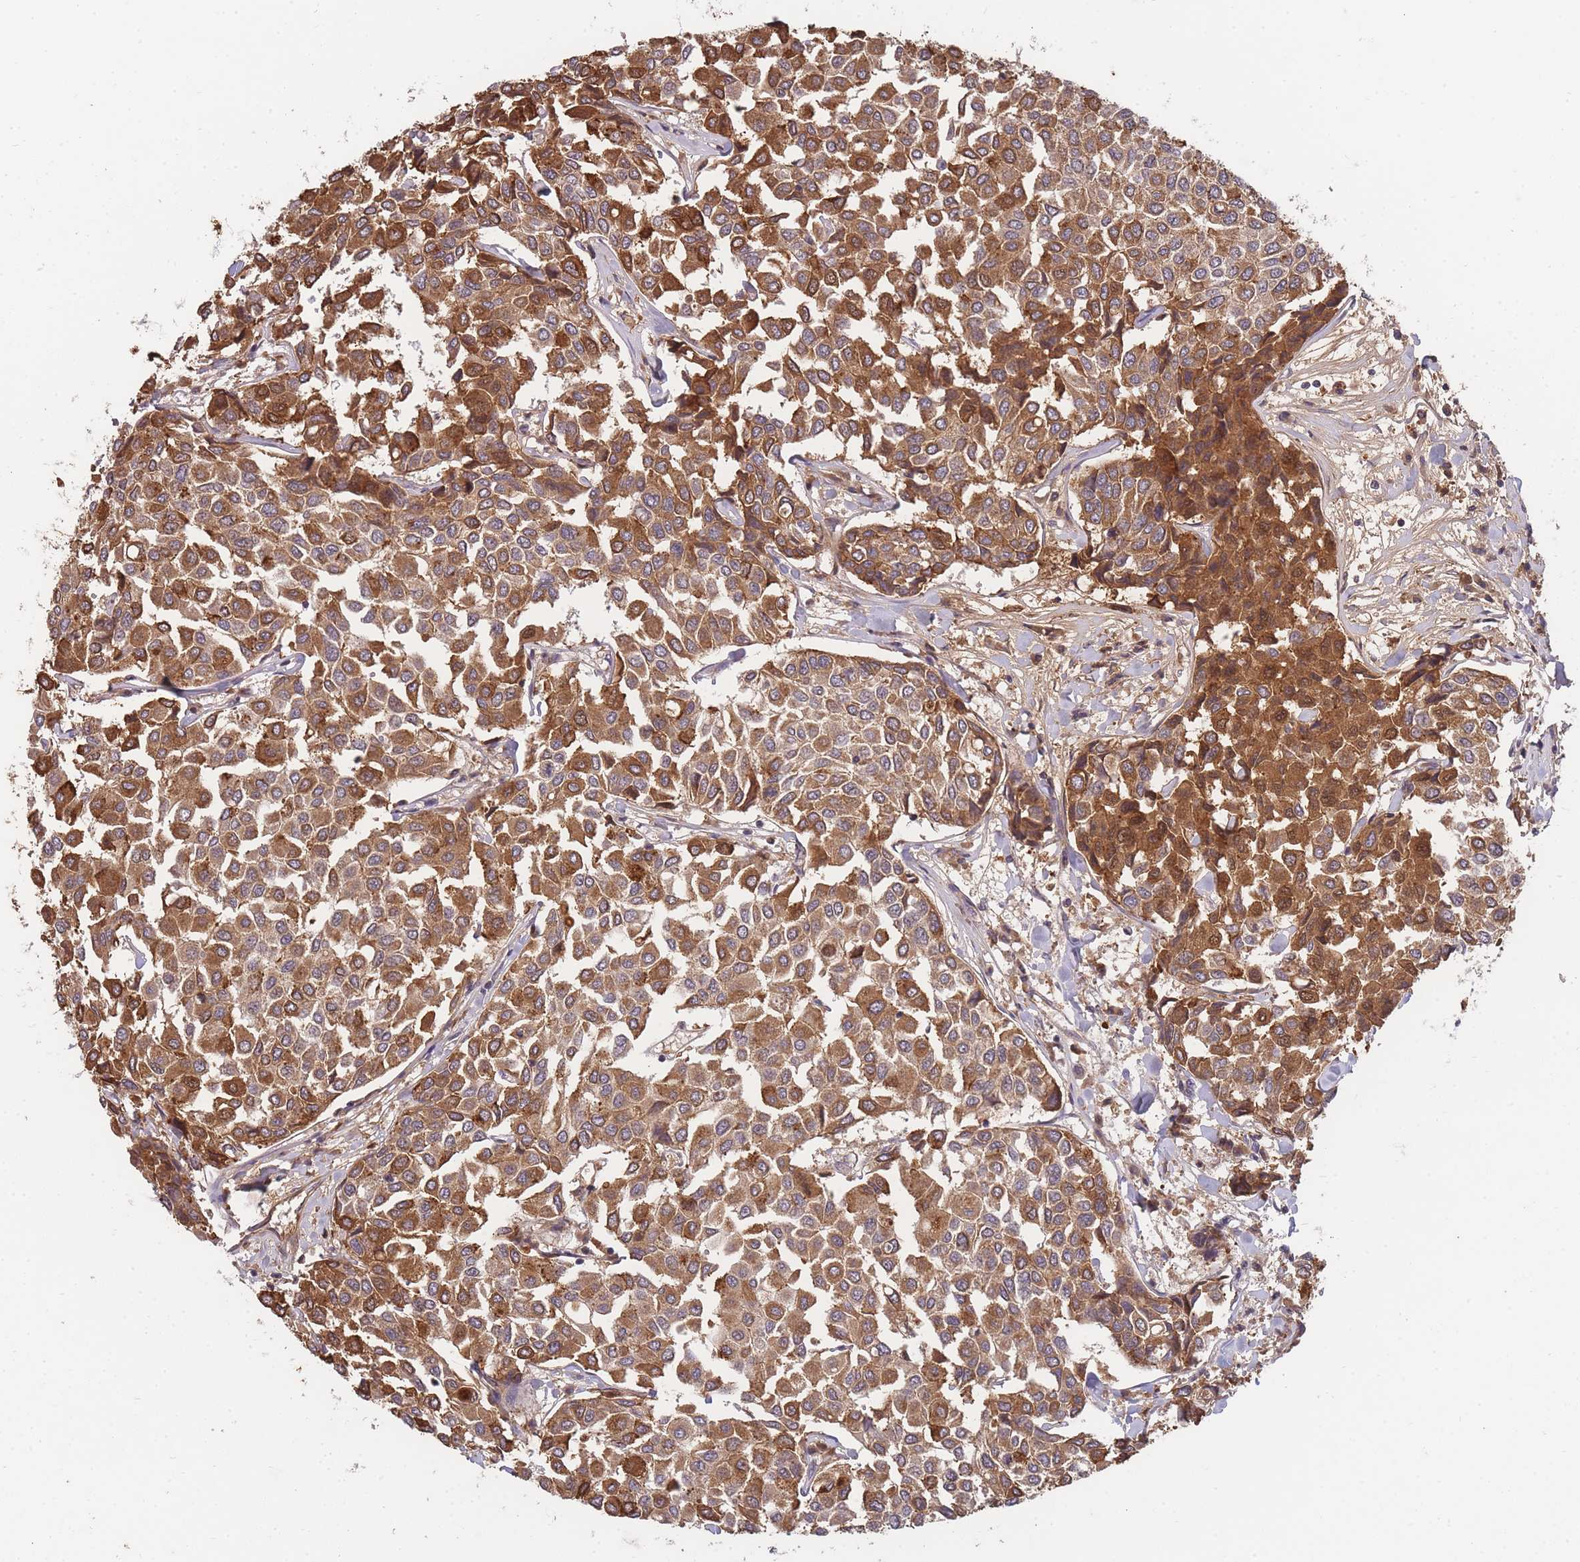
{"staining": {"intensity": "moderate", "quantity": ">75%", "location": "cytoplasmic/membranous"}, "tissue": "breast cancer", "cell_type": "Tumor cells", "image_type": "cancer", "snomed": [{"axis": "morphology", "description": "Duct carcinoma"}, {"axis": "topography", "description": "Breast"}], "caption": "DAB immunohistochemical staining of invasive ductal carcinoma (breast) reveals moderate cytoplasmic/membranous protein expression in about >75% of tumor cells.", "gene": "RALGDS", "patient": {"sex": "female", "age": 55}}